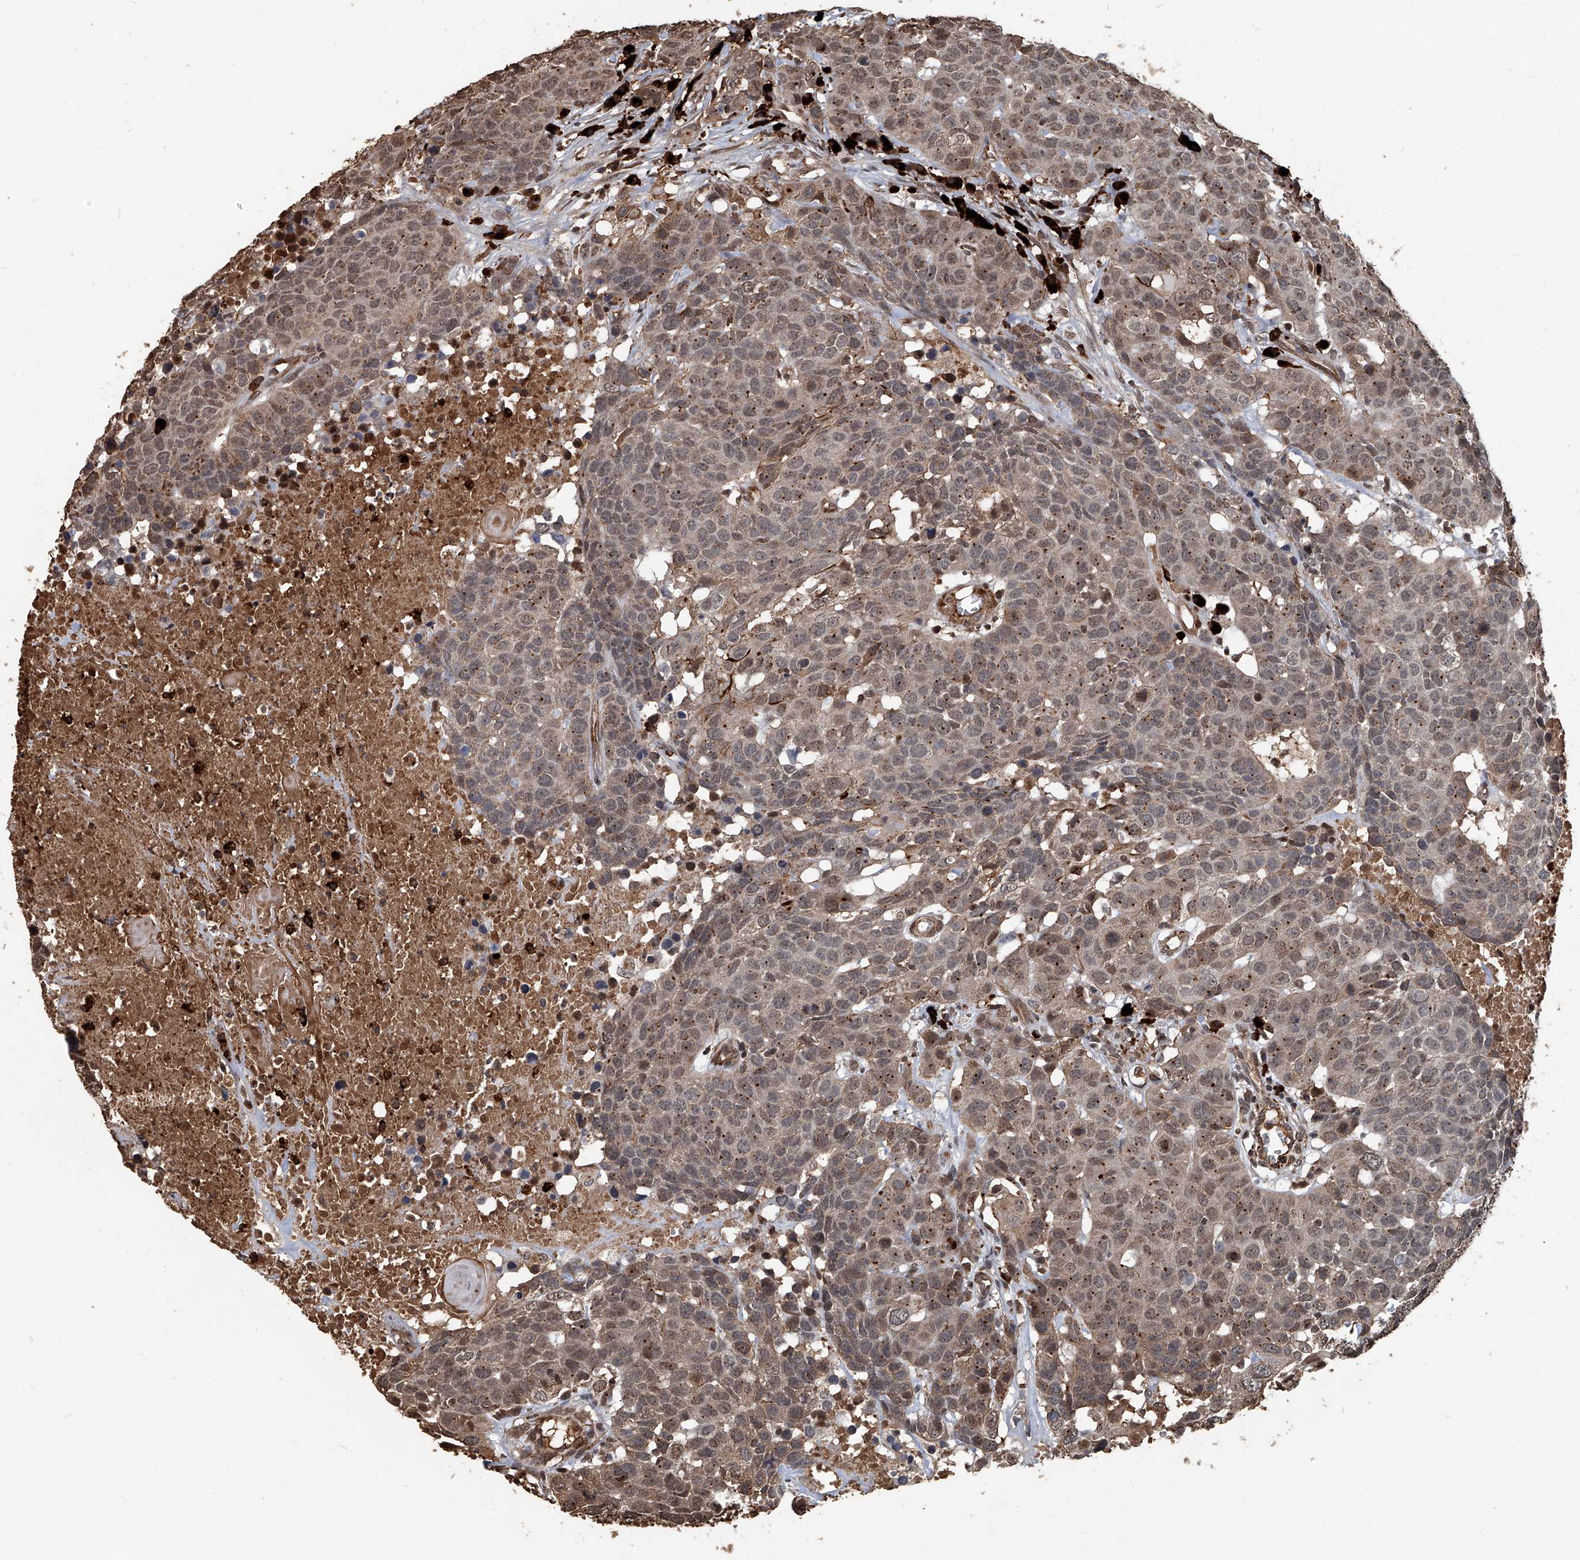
{"staining": {"intensity": "moderate", "quantity": ">75%", "location": "cytoplasmic/membranous,nuclear"}, "tissue": "head and neck cancer", "cell_type": "Tumor cells", "image_type": "cancer", "snomed": [{"axis": "morphology", "description": "Squamous cell carcinoma, NOS"}, {"axis": "topography", "description": "Head-Neck"}], "caption": "About >75% of tumor cells in human head and neck cancer show moderate cytoplasmic/membranous and nuclear protein staining as visualized by brown immunohistochemical staining.", "gene": "GPR132", "patient": {"sex": "male", "age": 66}}